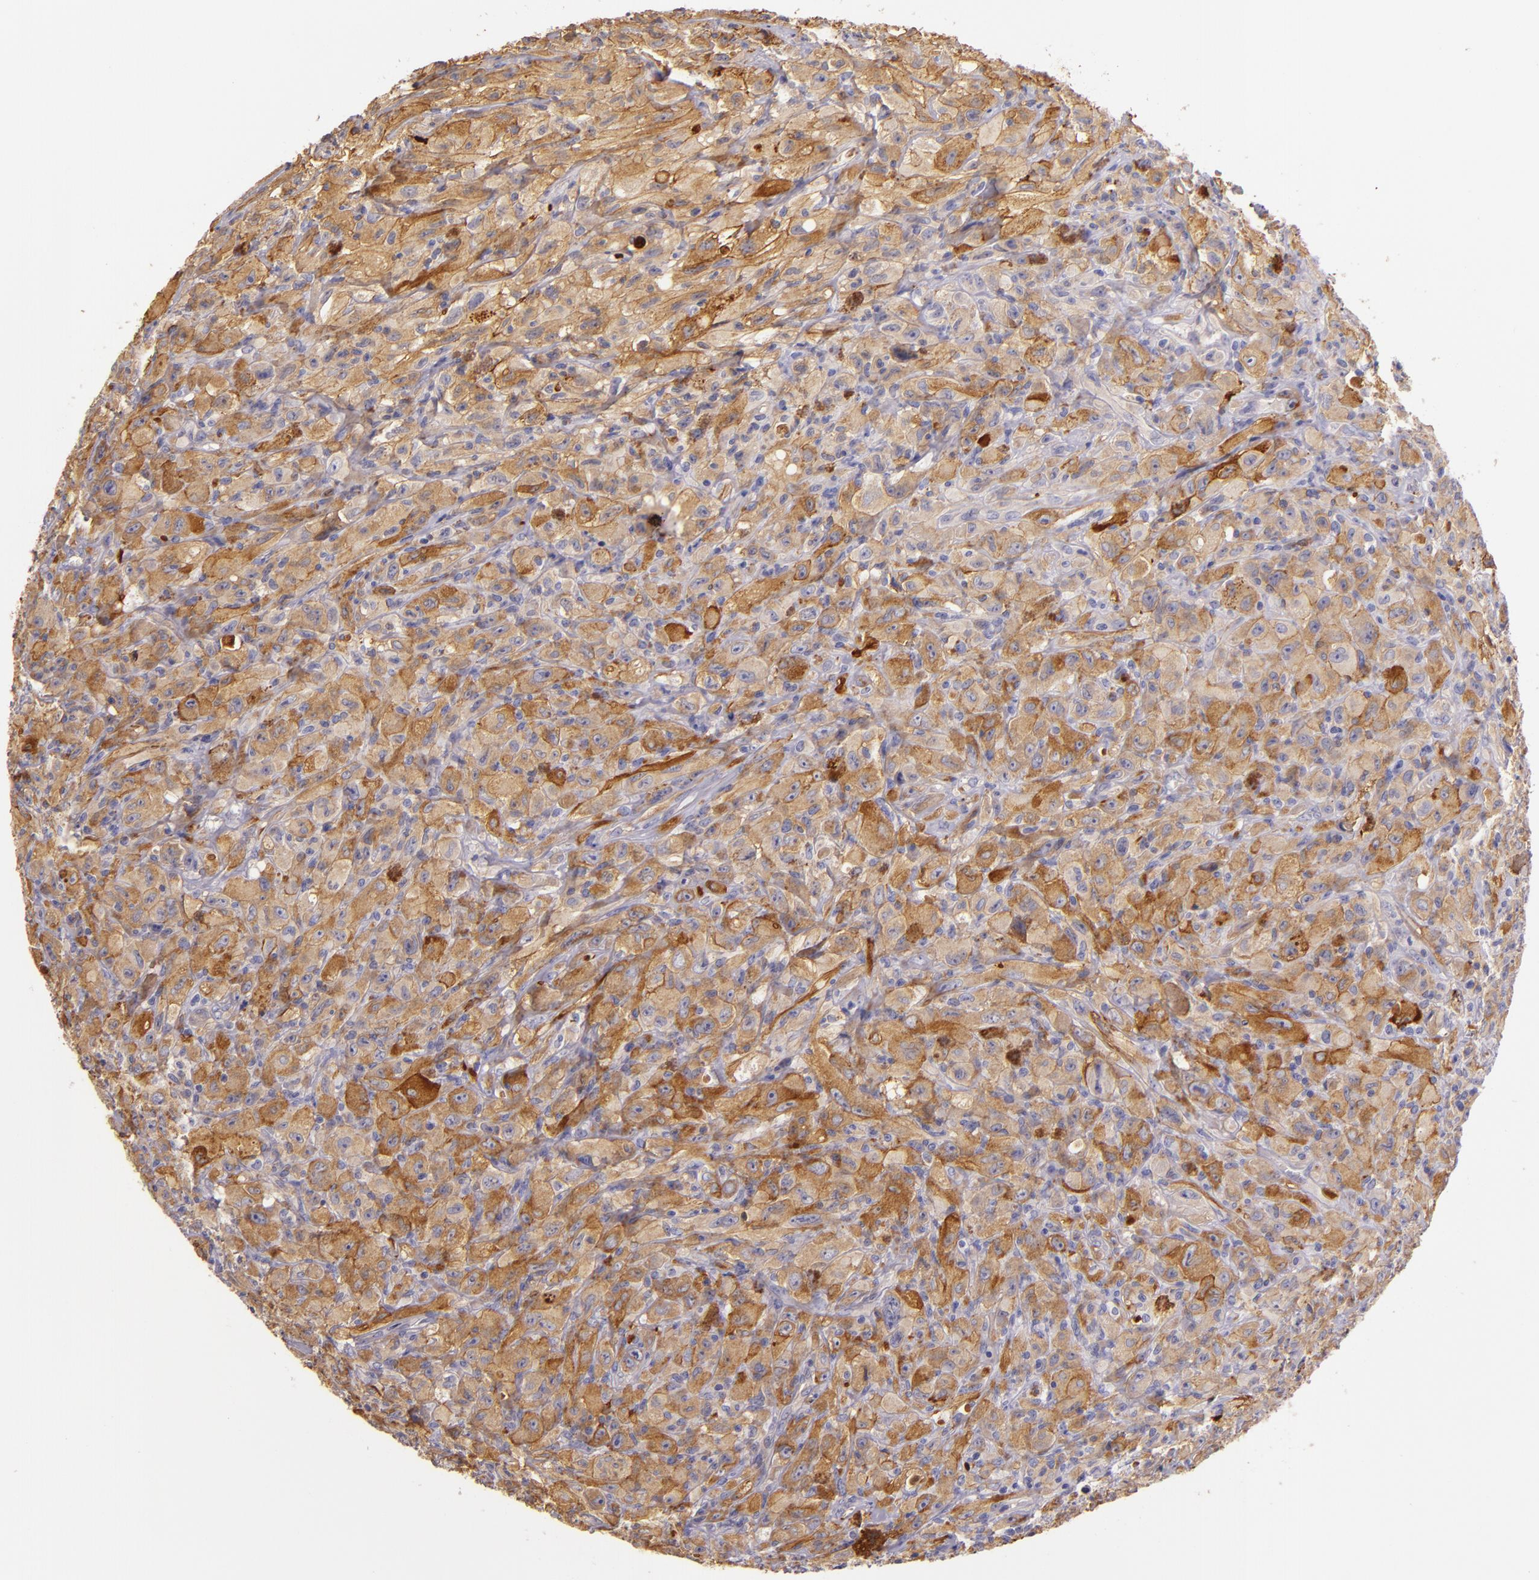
{"staining": {"intensity": "moderate", "quantity": "25%-75%", "location": "cytoplasmic/membranous"}, "tissue": "glioma", "cell_type": "Tumor cells", "image_type": "cancer", "snomed": [{"axis": "morphology", "description": "Glioma, malignant, High grade"}, {"axis": "topography", "description": "Brain"}], "caption": "Immunohistochemical staining of human glioma reveals medium levels of moderate cytoplasmic/membranous staining in approximately 25%-75% of tumor cells.", "gene": "CTSF", "patient": {"sex": "male", "age": 48}}